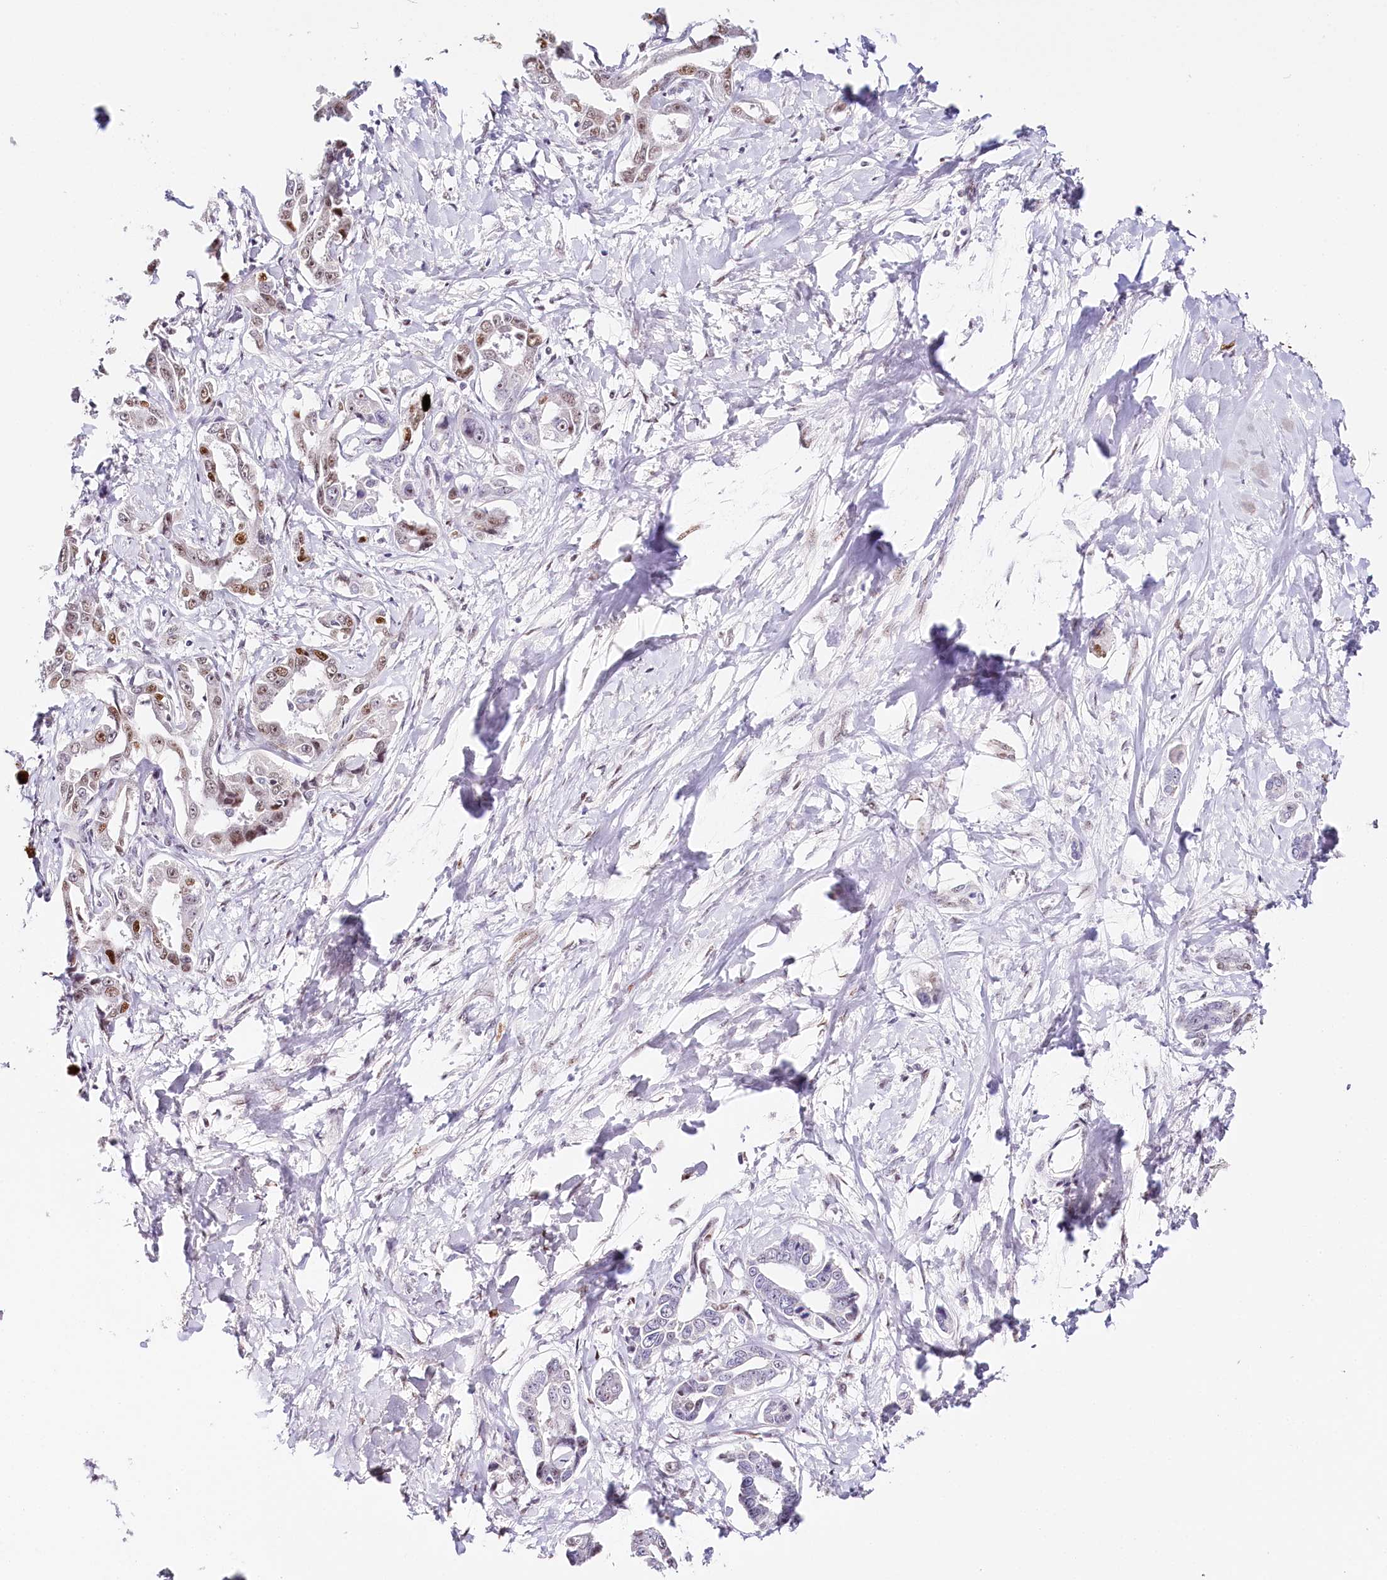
{"staining": {"intensity": "moderate", "quantity": "<25%", "location": "nuclear"}, "tissue": "liver cancer", "cell_type": "Tumor cells", "image_type": "cancer", "snomed": [{"axis": "morphology", "description": "Cholangiocarcinoma"}, {"axis": "topography", "description": "Liver"}], "caption": "Liver cholangiocarcinoma was stained to show a protein in brown. There is low levels of moderate nuclear positivity in approximately <25% of tumor cells.", "gene": "TP53", "patient": {"sex": "male", "age": 59}}